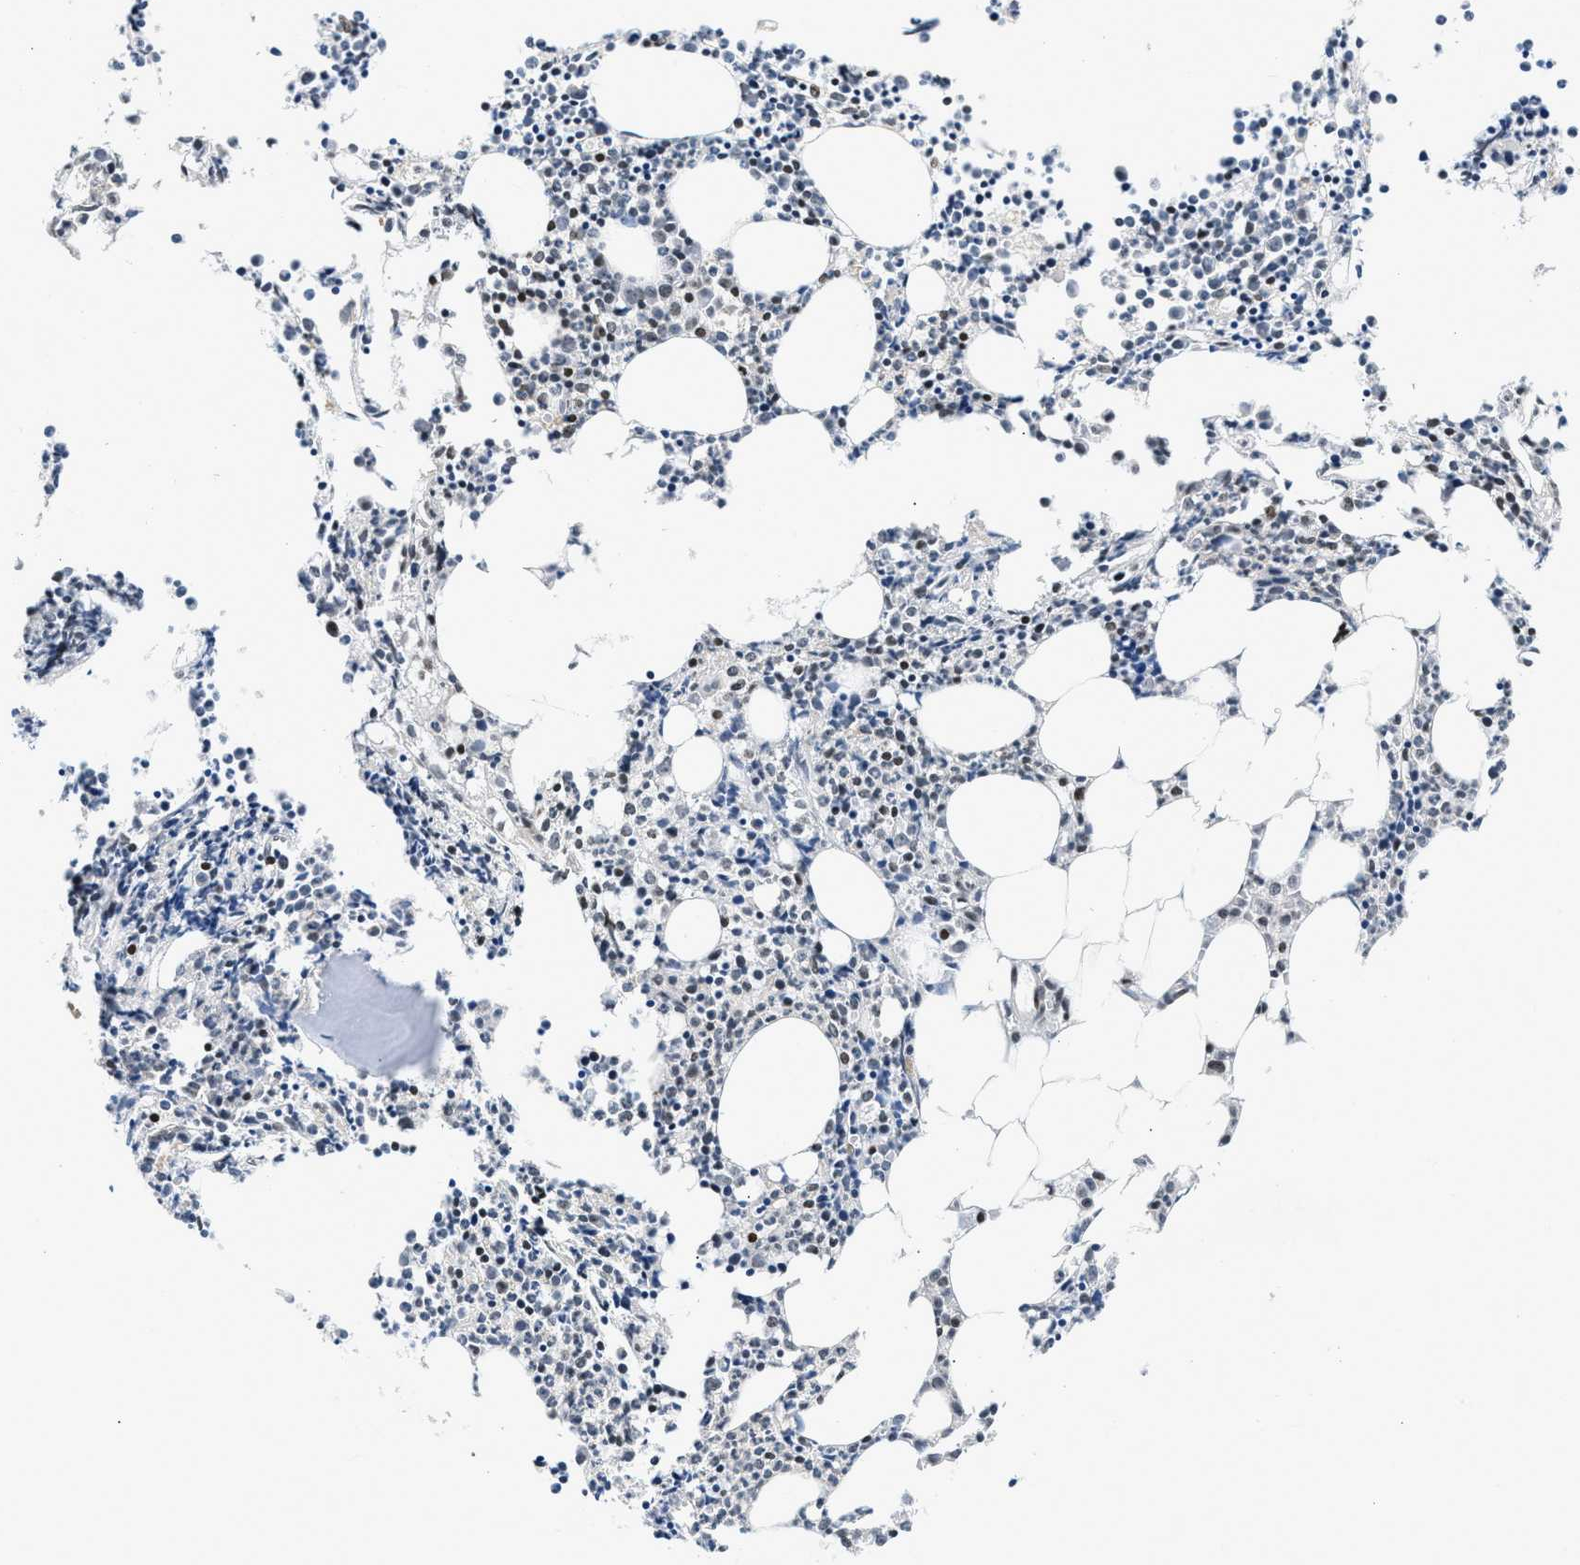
{"staining": {"intensity": "weak", "quantity": "25%-75%", "location": "nuclear"}, "tissue": "bone marrow", "cell_type": "Hematopoietic cells", "image_type": "normal", "snomed": [{"axis": "morphology", "description": "Normal tissue, NOS"}, {"axis": "morphology", "description": "Inflammation, NOS"}, {"axis": "topography", "description": "Bone marrow"}], "caption": "A low amount of weak nuclear positivity is appreciated in about 25%-75% of hematopoietic cells in unremarkable bone marrow. Immunohistochemistry stains the protein of interest in brown and the nuclei are stained blue.", "gene": "OLIG3", "patient": {"sex": "female", "age": 53}}